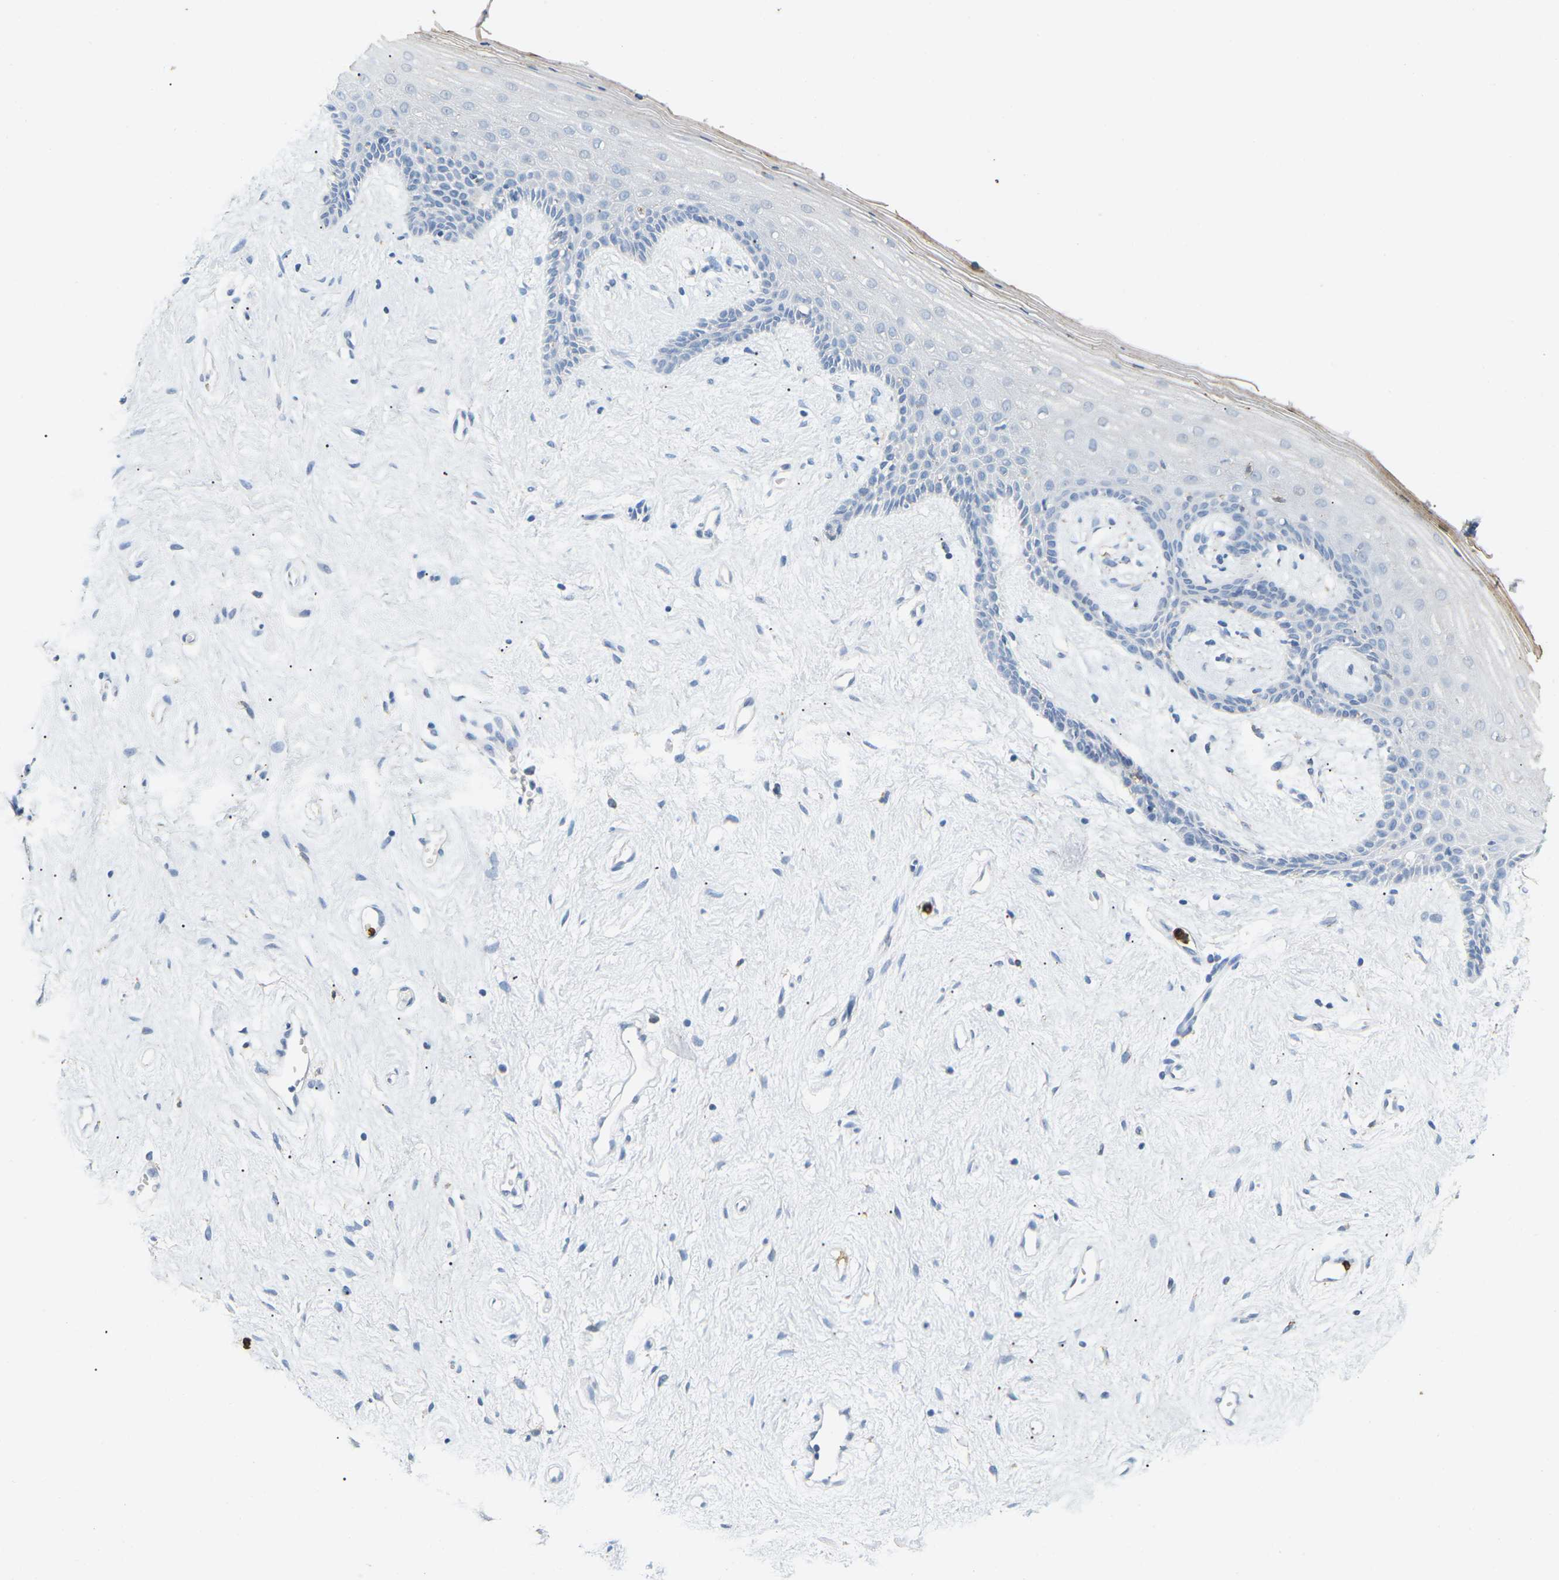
{"staining": {"intensity": "negative", "quantity": "none", "location": "none"}, "tissue": "vagina", "cell_type": "Squamous epithelial cells", "image_type": "normal", "snomed": [{"axis": "morphology", "description": "Normal tissue, NOS"}, {"axis": "topography", "description": "Vagina"}], "caption": "Immunohistochemistry histopathology image of normal human vagina stained for a protein (brown), which exhibits no positivity in squamous epithelial cells. (DAB (3,3'-diaminobenzidine) immunohistochemistry, high magnification).", "gene": "ADM", "patient": {"sex": "female", "age": 44}}